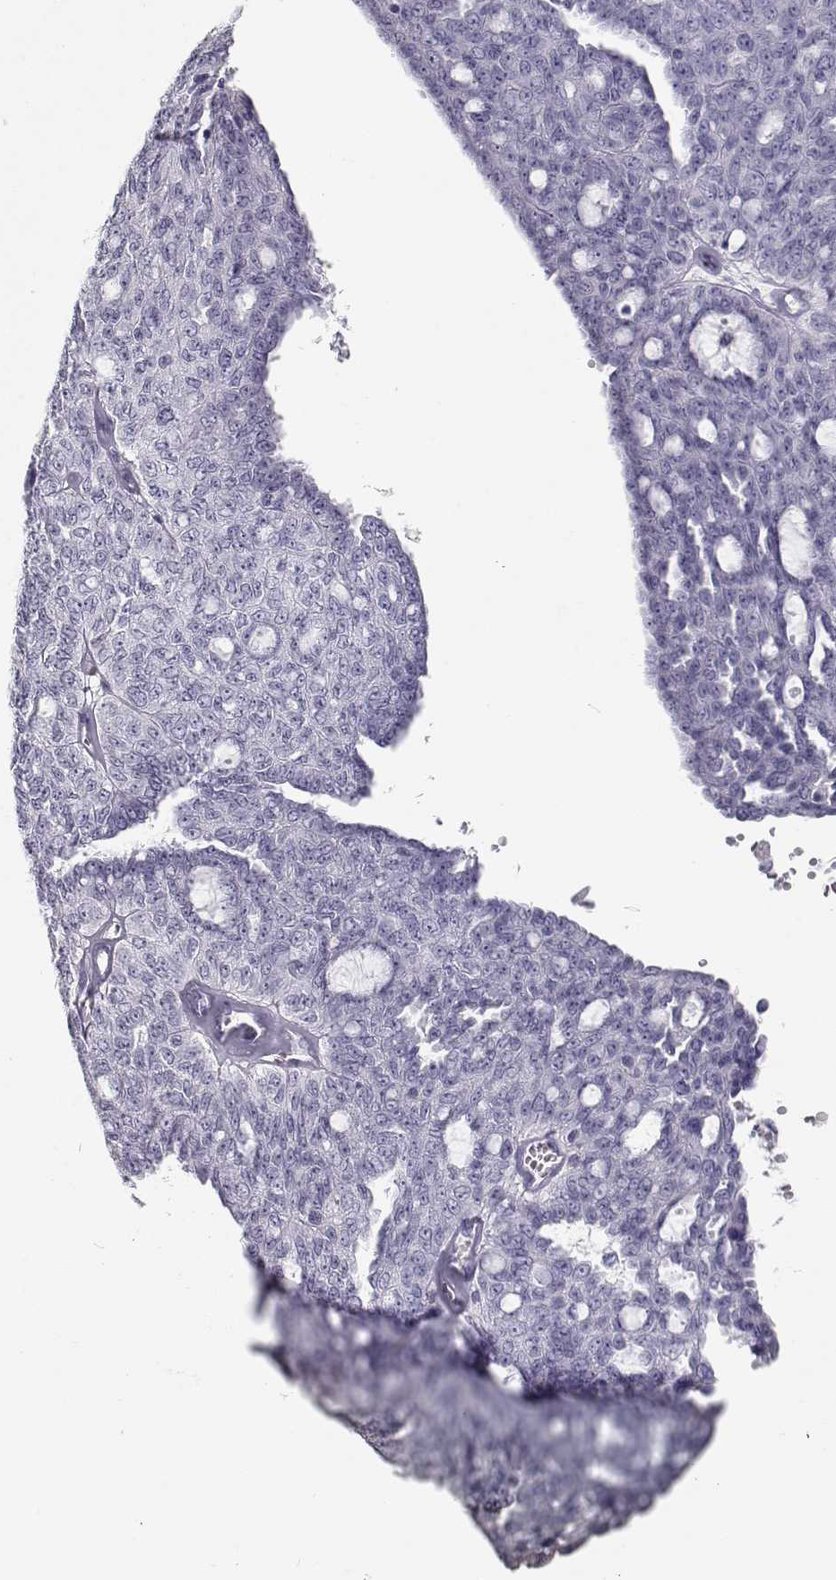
{"staining": {"intensity": "negative", "quantity": "none", "location": "none"}, "tissue": "ovarian cancer", "cell_type": "Tumor cells", "image_type": "cancer", "snomed": [{"axis": "morphology", "description": "Cystadenocarcinoma, serous, NOS"}, {"axis": "topography", "description": "Ovary"}], "caption": "Ovarian cancer stained for a protein using immunohistochemistry shows no positivity tumor cells.", "gene": "TKTL1", "patient": {"sex": "female", "age": 71}}